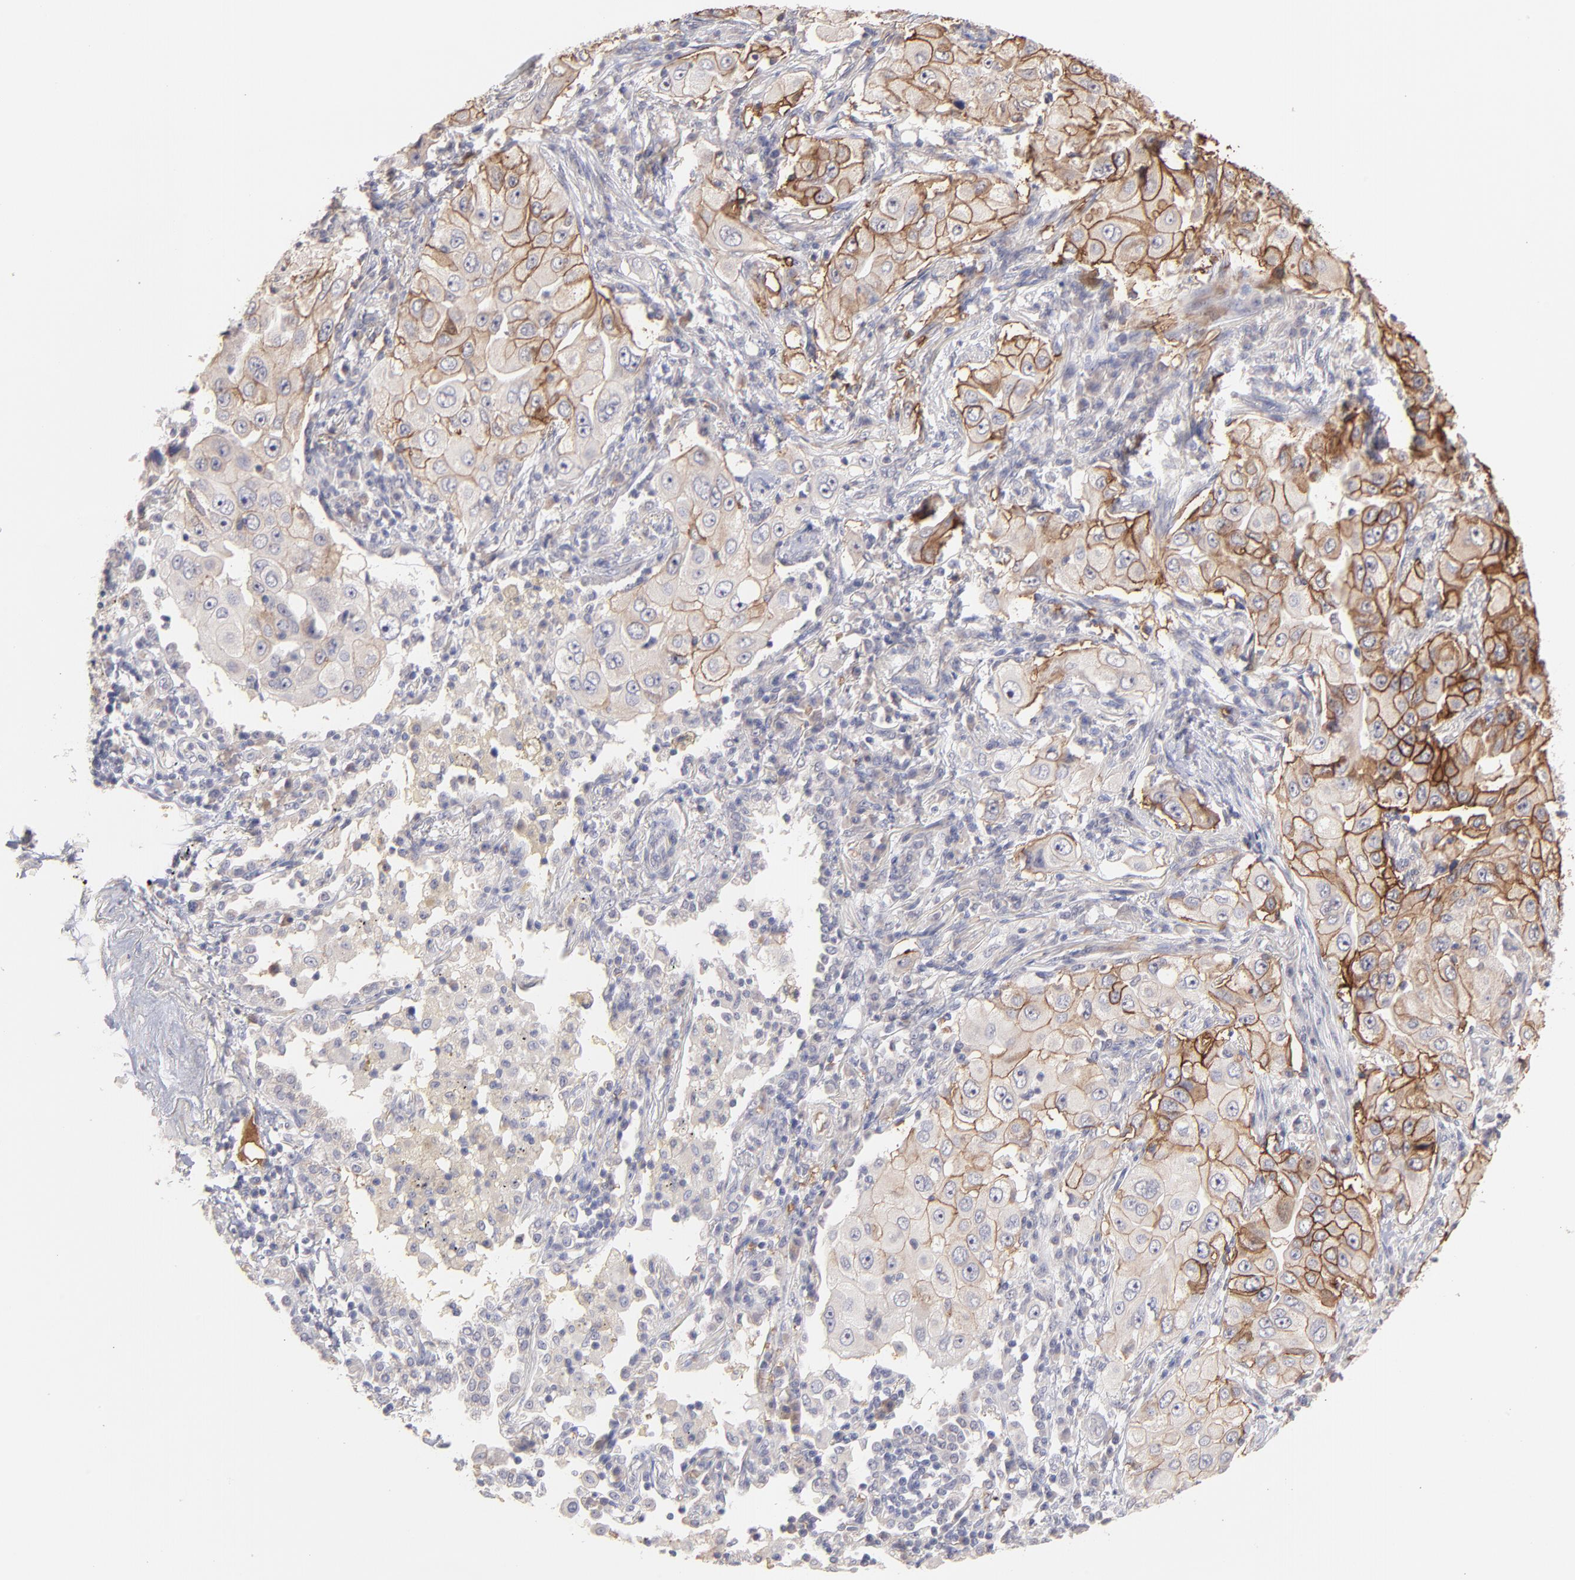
{"staining": {"intensity": "moderate", "quantity": "25%-75%", "location": "cytoplasmic/membranous"}, "tissue": "lung cancer", "cell_type": "Tumor cells", "image_type": "cancer", "snomed": [{"axis": "morphology", "description": "Adenocarcinoma, NOS"}, {"axis": "topography", "description": "Lung"}], "caption": "This is an image of immunohistochemistry (IHC) staining of adenocarcinoma (lung), which shows moderate expression in the cytoplasmic/membranous of tumor cells.", "gene": "F13B", "patient": {"sex": "male", "age": 84}}